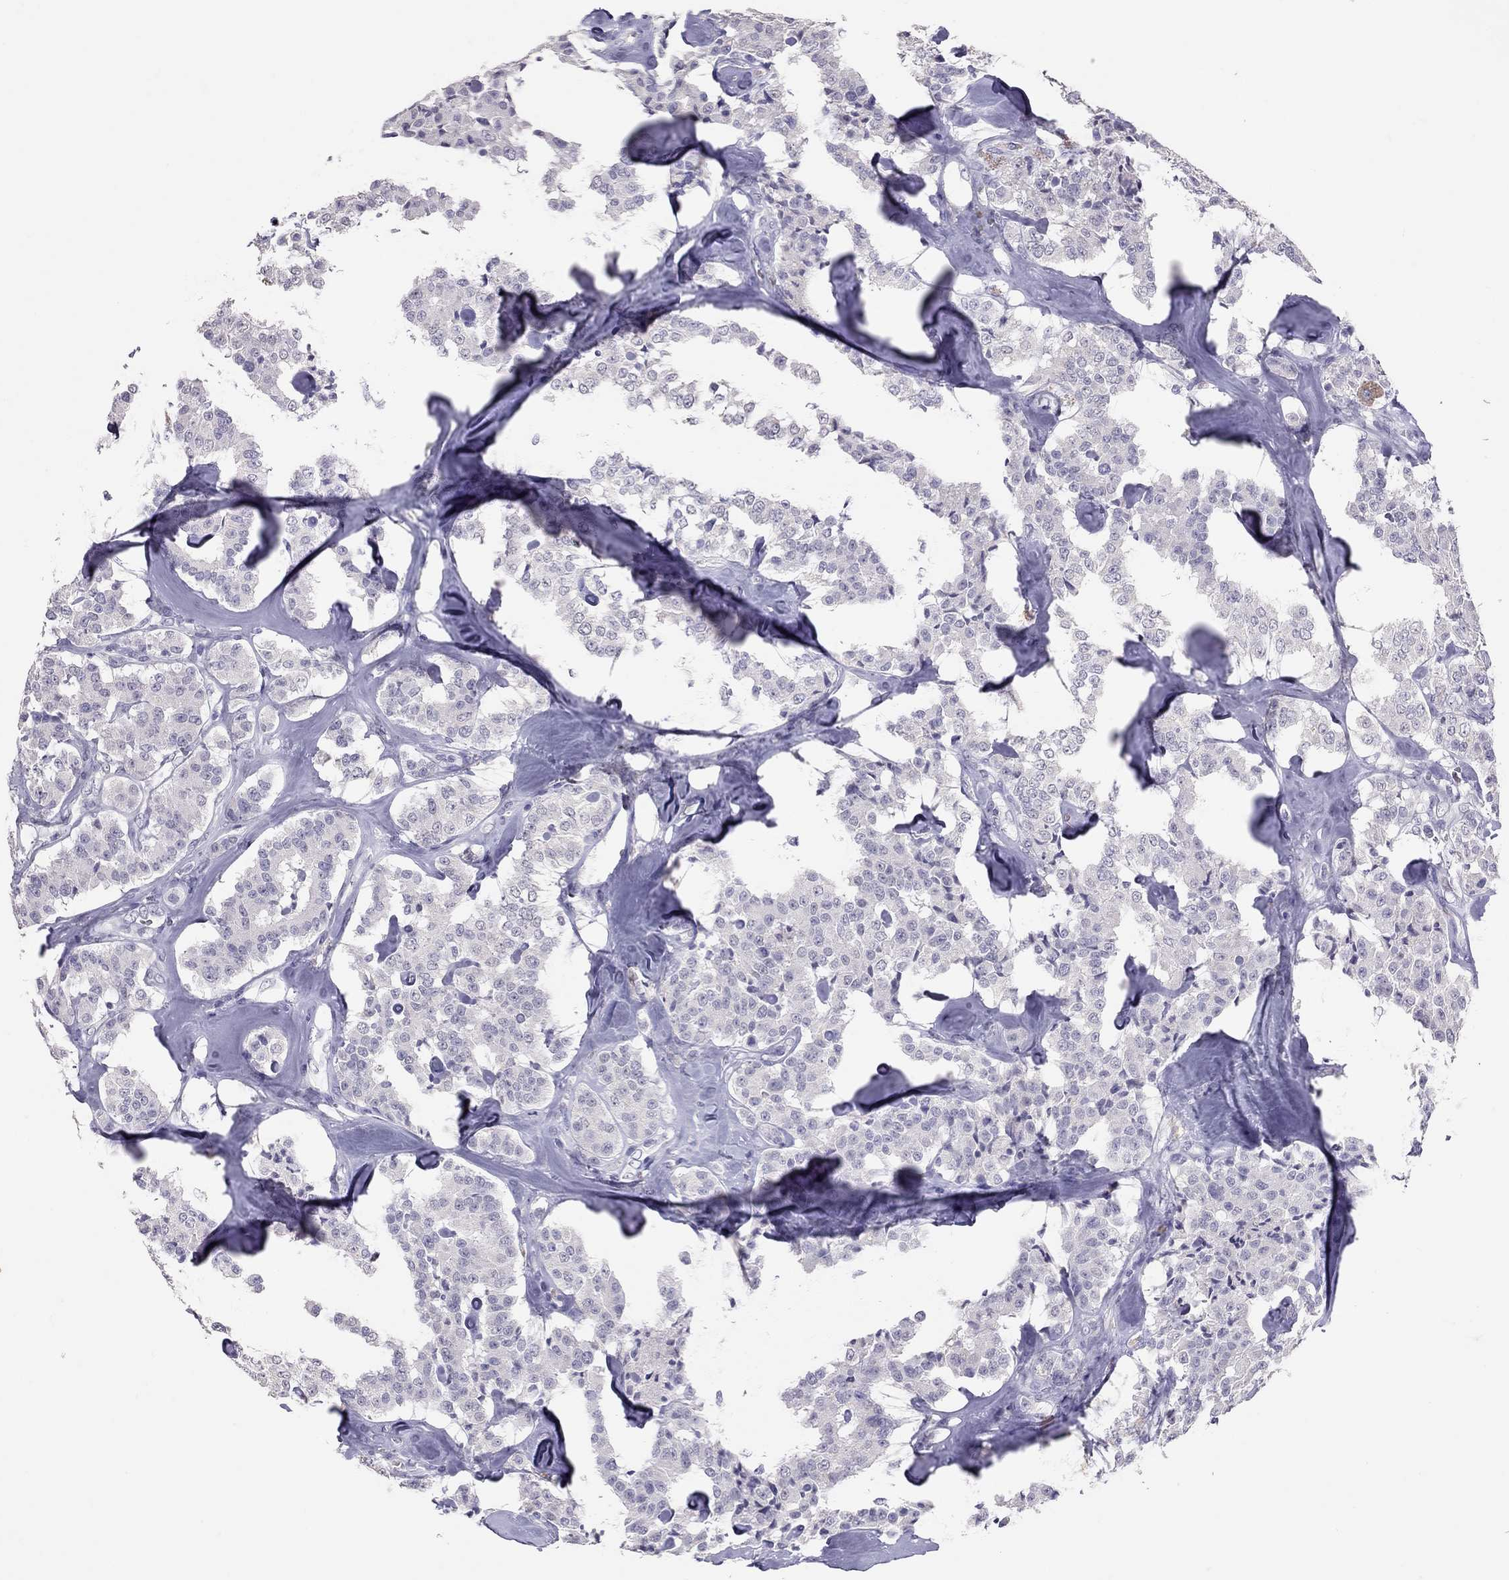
{"staining": {"intensity": "negative", "quantity": "none", "location": "none"}, "tissue": "carcinoid", "cell_type": "Tumor cells", "image_type": "cancer", "snomed": [{"axis": "morphology", "description": "Carcinoid, malignant, NOS"}, {"axis": "topography", "description": "Pancreas"}], "caption": "The immunohistochemistry (IHC) micrograph has no significant positivity in tumor cells of malignant carcinoid tissue.", "gene": "PSMB11", "patient": {"sex": "male", "age": 41}}